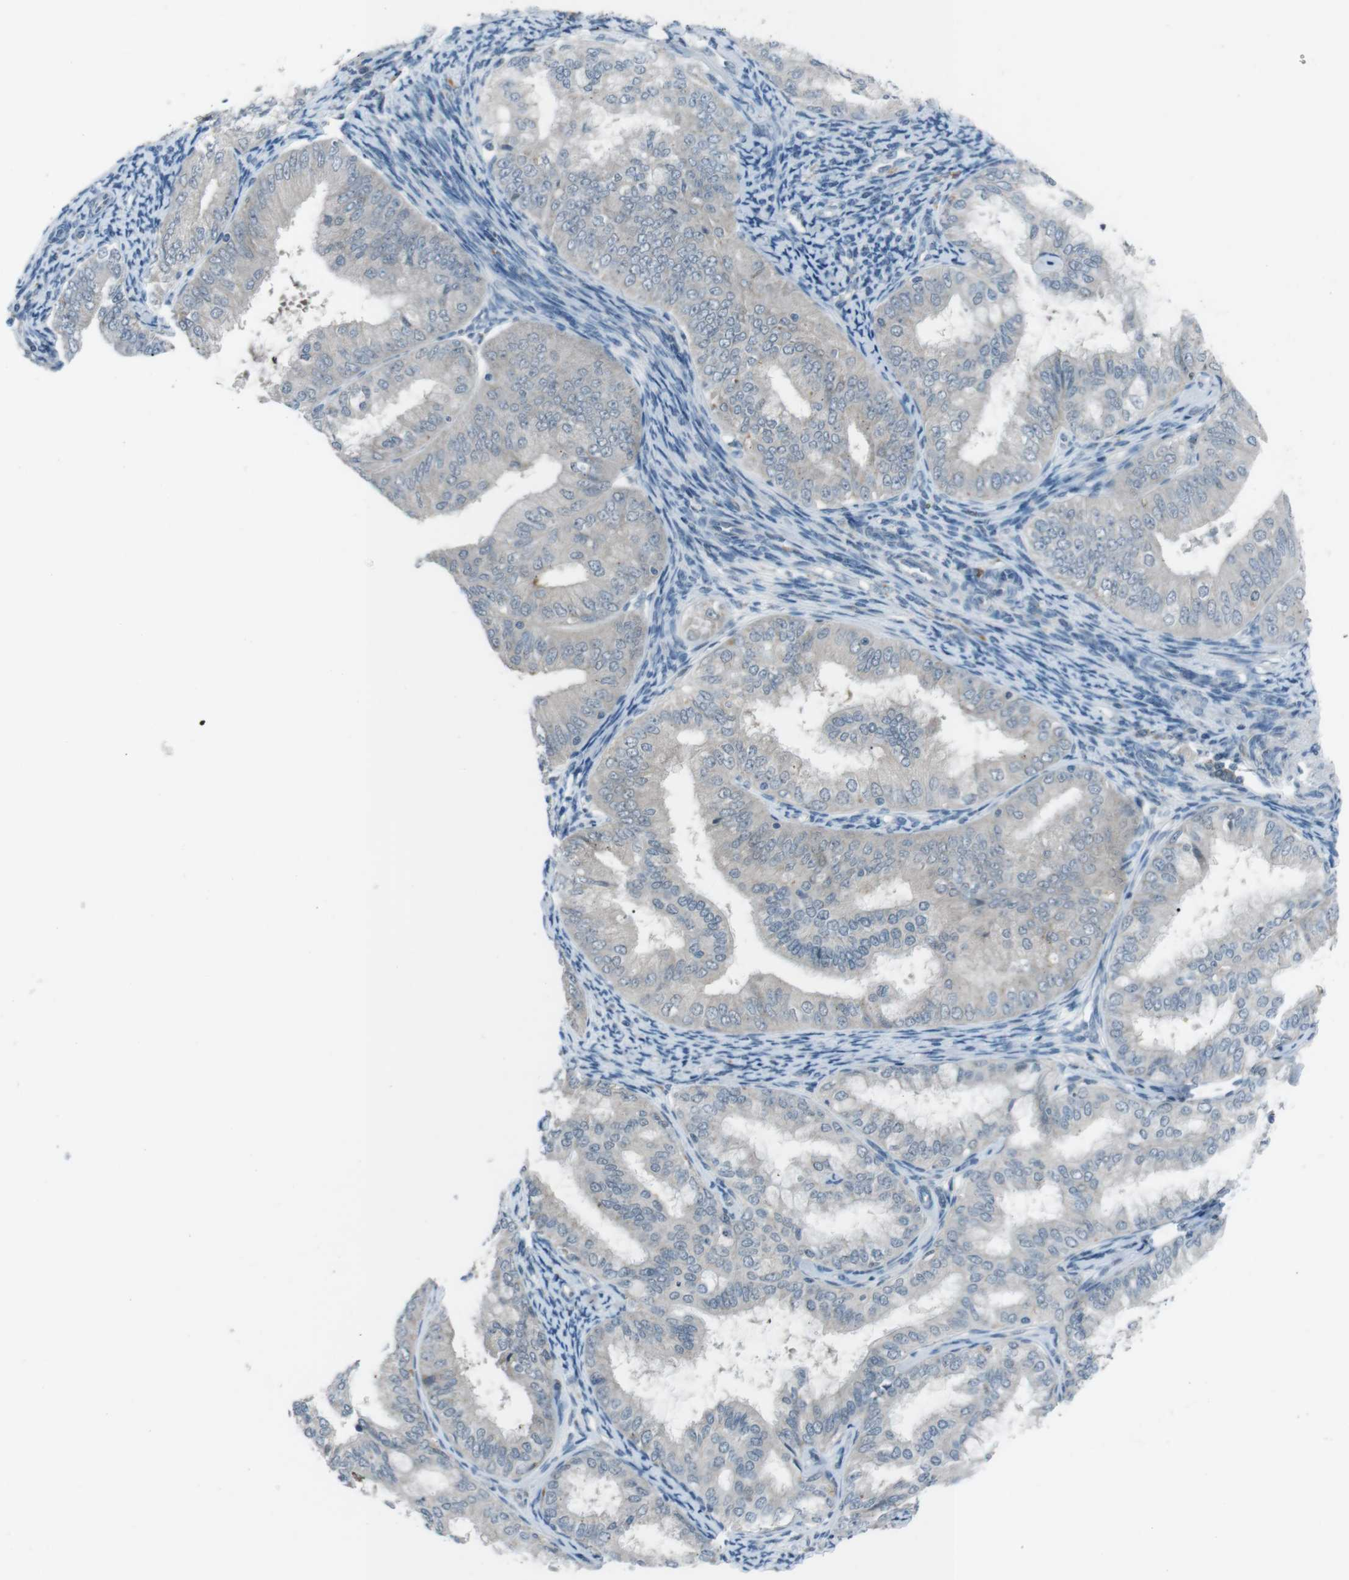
{"staining": {"intensity": "negative", "quantity": "none", "location": "none"}, "tissue": "endometrial cancer", "cell_type": "Tumor cells", "image_type": "cancer", "snomed": [{"axis": "morphology", "description": "Adenocarcinoma, NOS"}, {"axis": "topography", "description": "Endometrium"}], "caption": "The micrograph displays no significant staining in tumor cells of endometrial adenocarcinoma.", "gene": "FCRLA", "patient": {"sex": "female", "age": 63}}